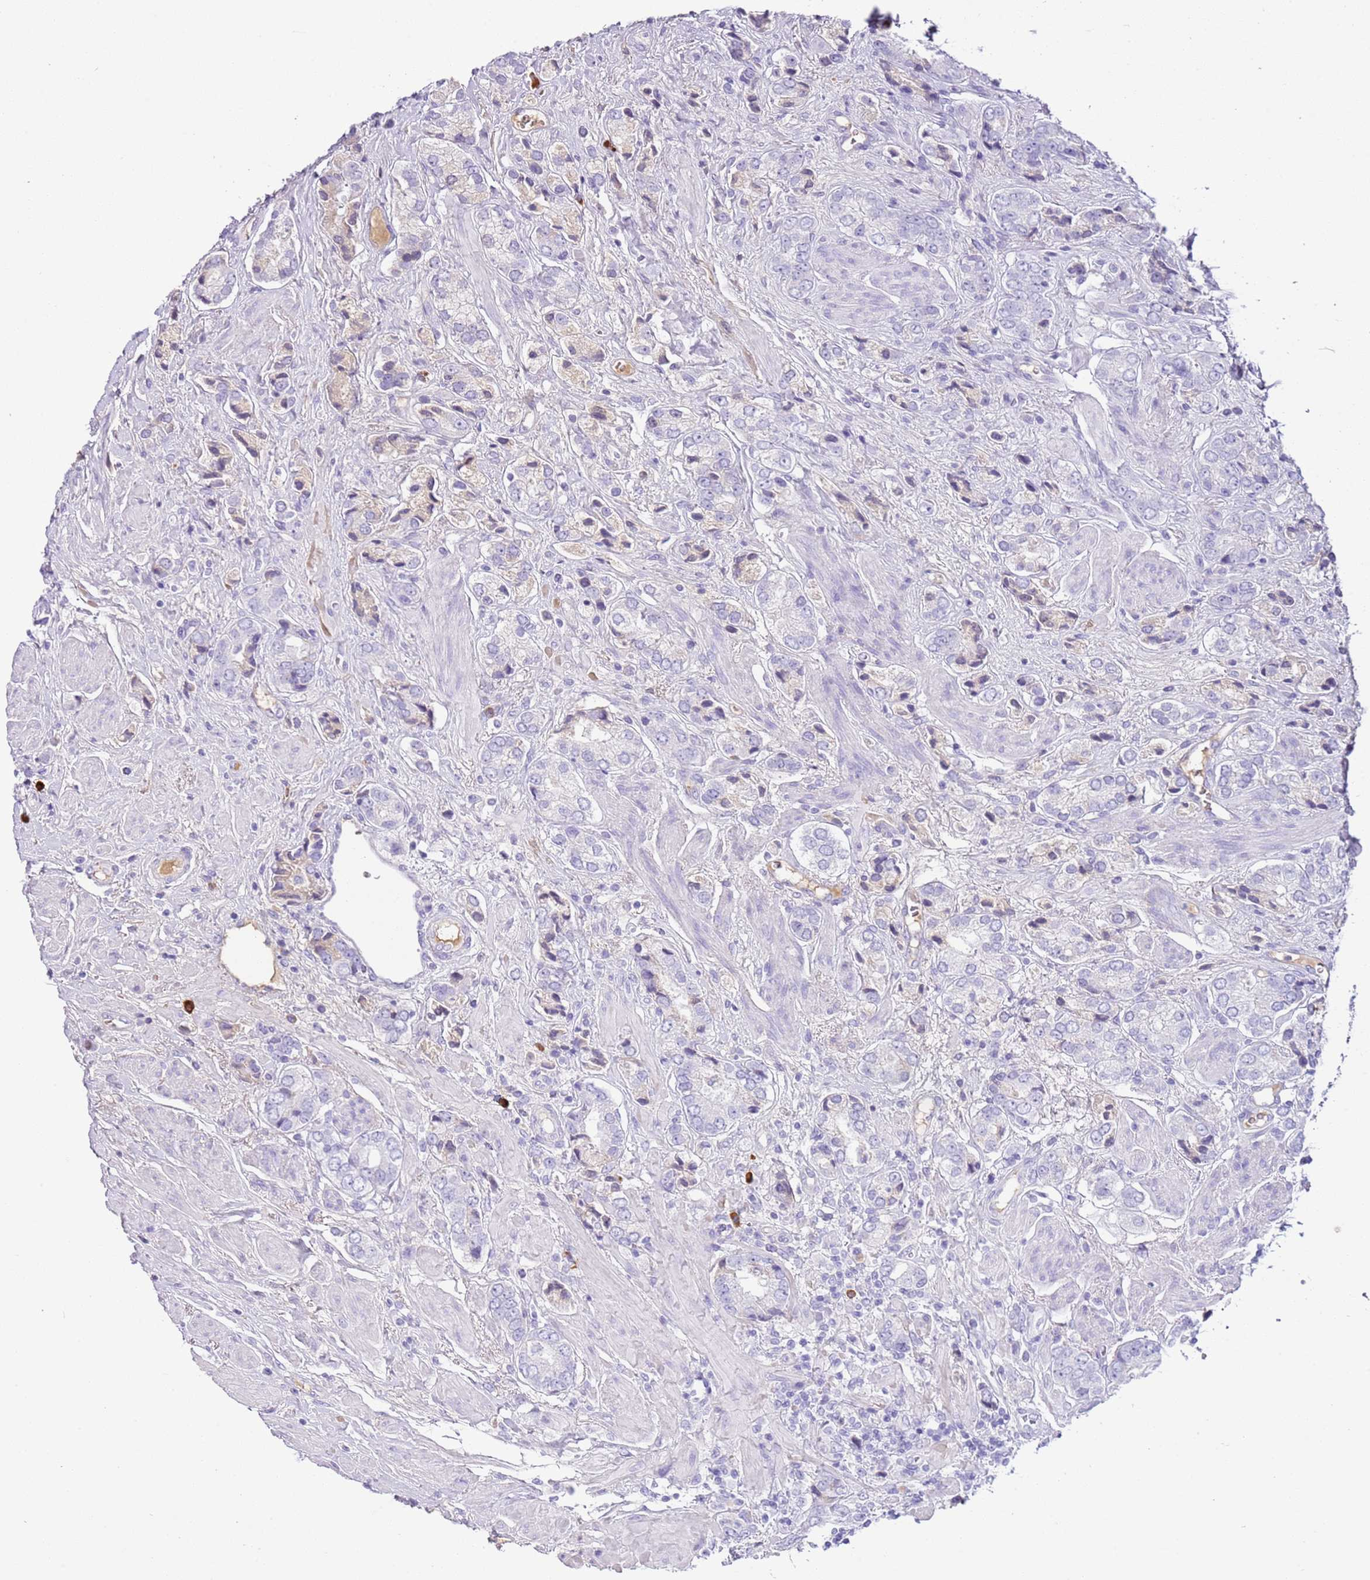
{"staining": {"intensity": "negative", "quantity": "none", "location": "none"}, "tissue": "prostate cancer", "cell_type": "Tumor cells", "image_type": "cancer", "snomed": [{"axis": "morphology", "description": "Adenocarcinoma, High grade"}, {"axis": "topography", "description": "Prostate and seminal vesicle, NOS"}], "caption": "A histopathology image of human prostate cancer is negative for staining in tumor cells.", "gene": "IGKV3D-11", "patient": {"sex": "male", "age": 64}}